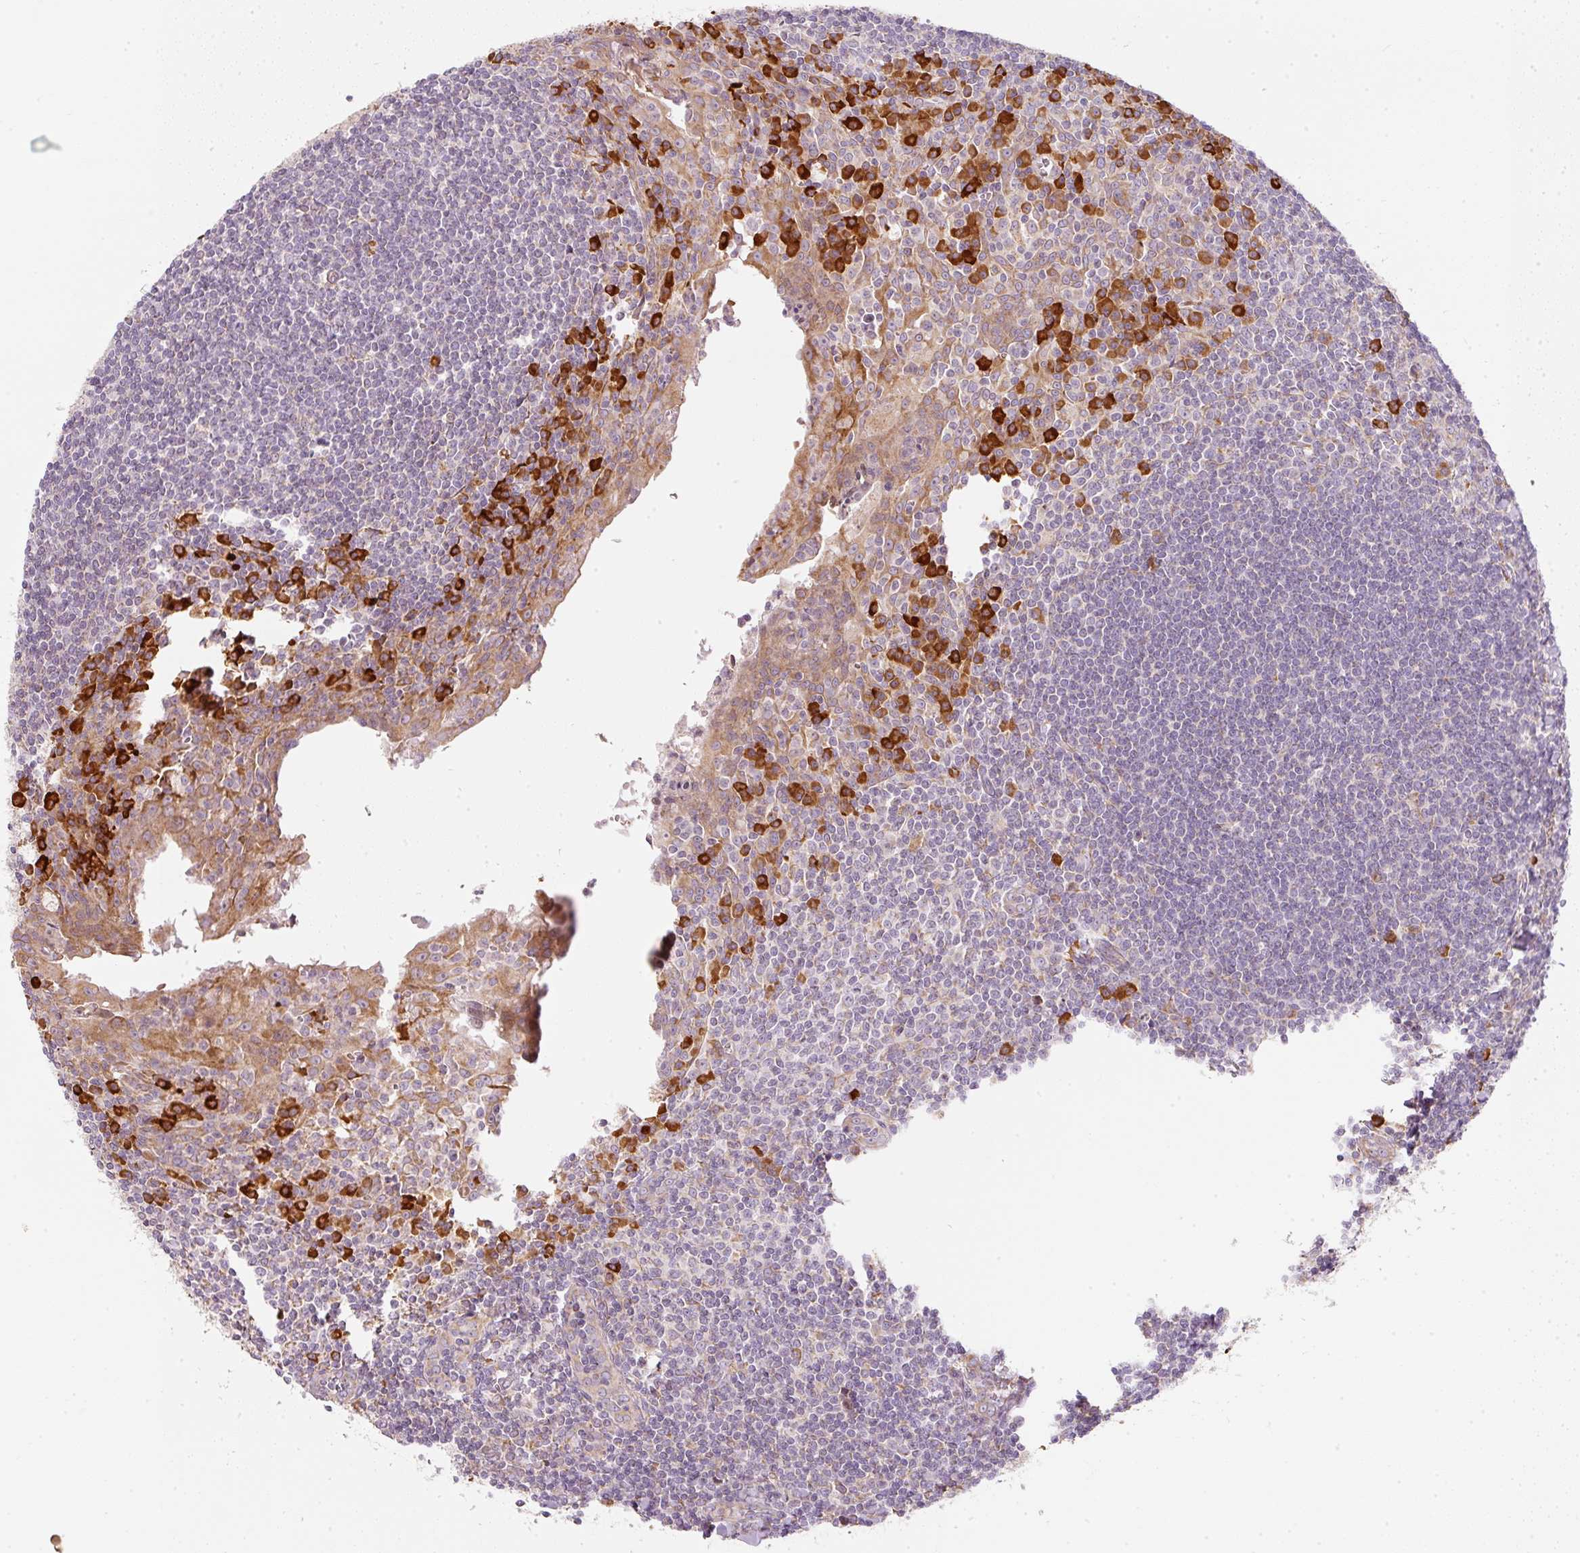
{"staining": {"intensity": "strong", "quantity": "<25%", "location": "cytoplasmic/membranous"}, "tissue": "tonsil", "cell_type": "Germinal center cells", "image_type": "normal", "snomed": [{"axis": "morphology", "description": "Normal tissue, NOS"}, {"axis": "topography", "description": "Tonsil"}], "caption": "The histopathology image shows staining of normal tonsil, revealing strong cytoplasmic/membranous protein staining (brown color) within germinal center cells. (Stains: DAB in brown, nuclei in blue, Microscopy: brightfield microscopy at high magnification).", "gene": "MORN4", "patient": {"sex": "male", "age": 27}}